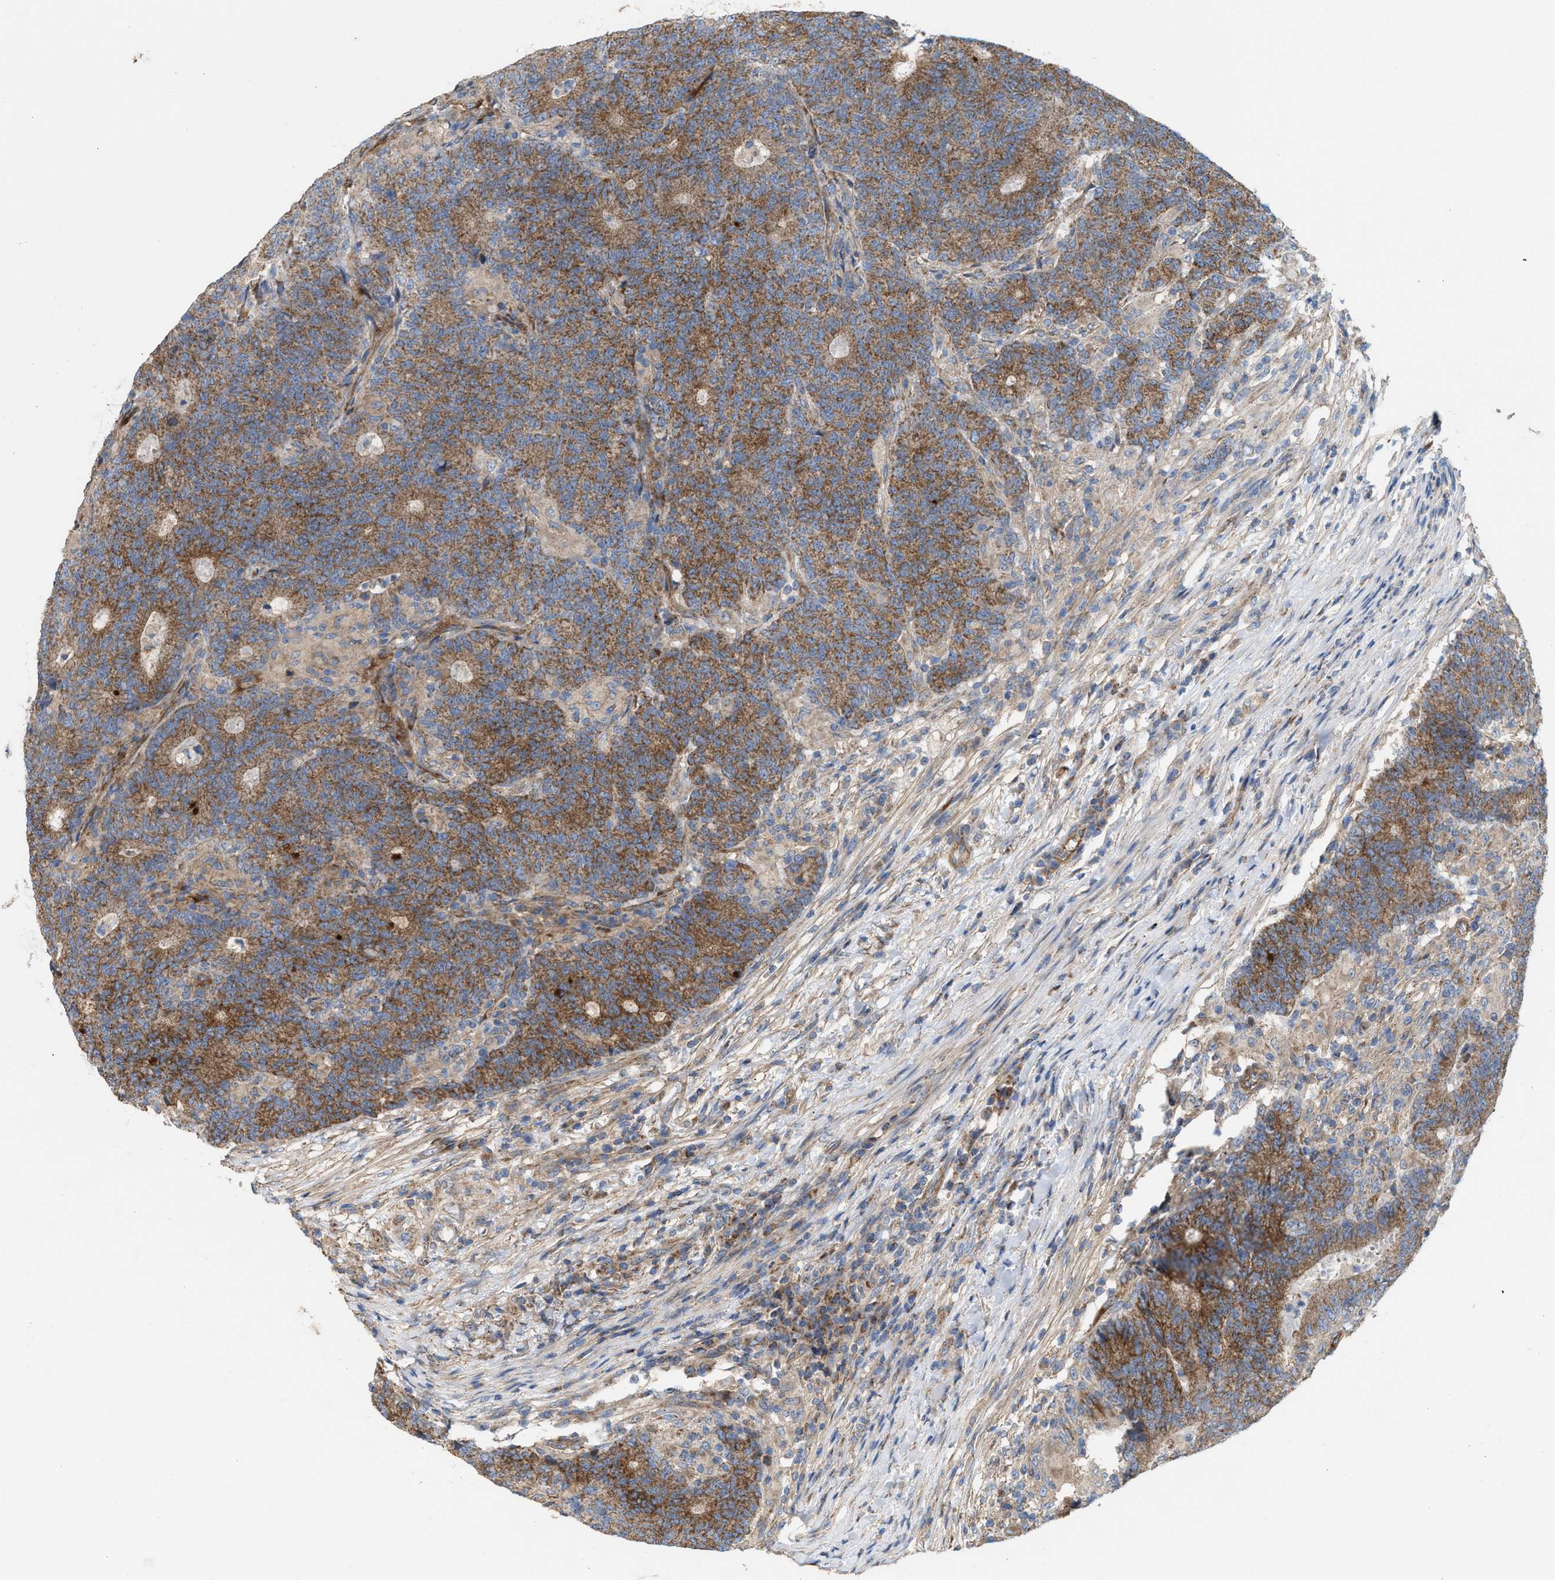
{"staining": {"intensity": "moderate", "quantity": ">75%", "location": "cytoplasmic/membranous"}, "tissue": "colorectal cancer", "cell_type": "Tumor cells", "image_type": "cancer", "snomed": [{"axis": "morphology", "description": "Normal tissue, NOS"}, {"axis": "morphology", "description": "Adenocarcinoma, NOS"}, {"axis": "topography", "description": "Colon"}], "caption": "The image shows a brown stain indicating the presence of a protein in the cytoplasmic/membranous of tumor cells in adenocarcinoma (colorectal).", "gene": "OXSM", "patient": {"sex": "female", "age": 75}}